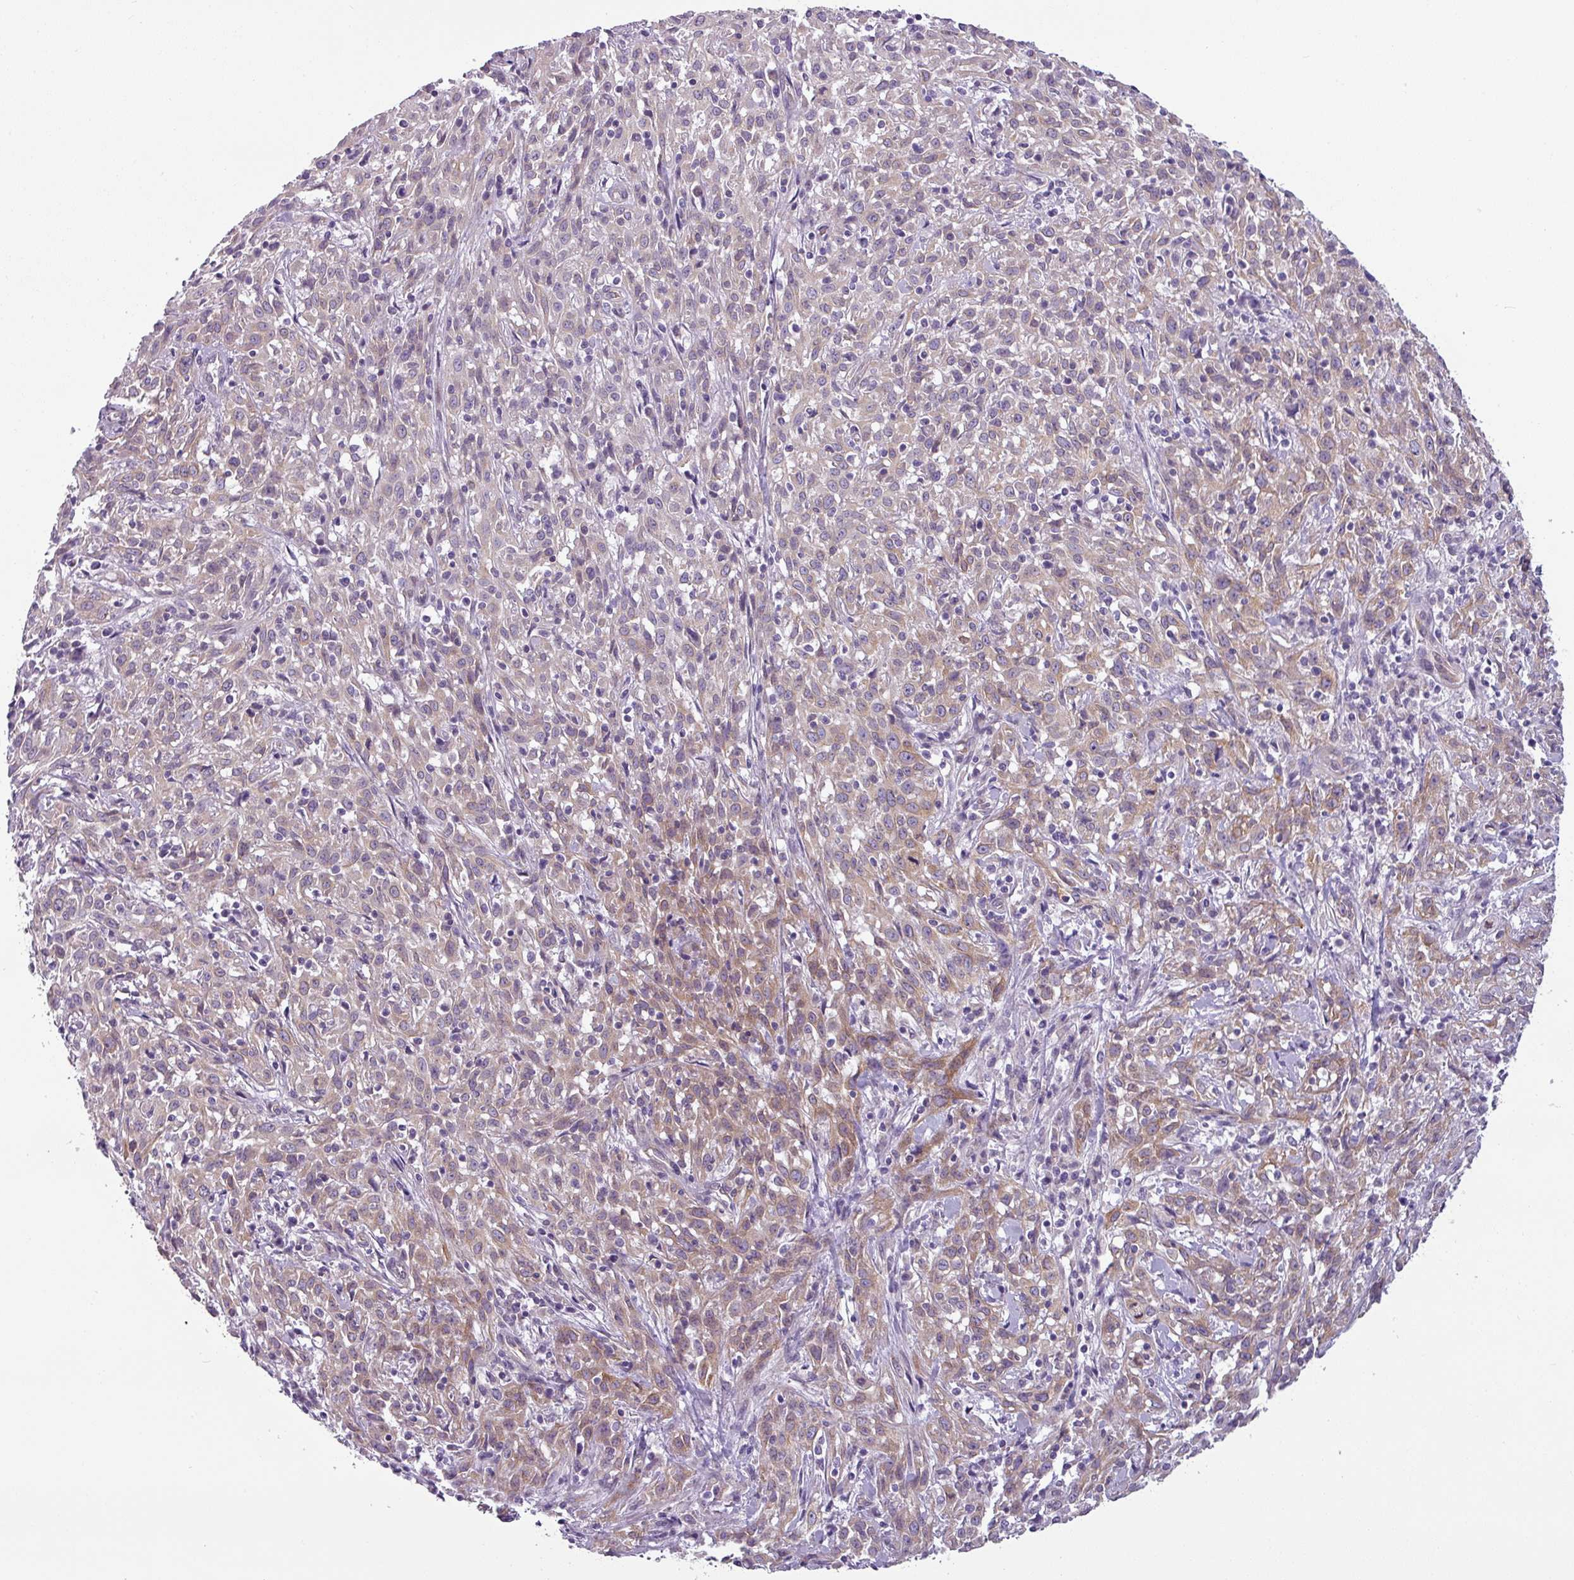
{"staining": {"intensity": "moderate", "quantity": "25%-75%", "location": "cytoplasmic/membranous"}, "tissue": "cervical cancer", "cell_type": "Tumor cells", "image_type": "cancer", "snomed": [{"axis": "morphology", "description": "Squamous cell carcinoma, NOS"}, {"axis": "topography", "description": "Cervix"}], "caption": "This photomicrograph displays cervical squamous cell carcinoma stained with immunohistochemistry to label a protein in brown. The cytoplasmic/membranous of tumor cells show moderate positivity for the protein. Nuclei are counter-stained blue.", "gene": "TOR1AIP2", "patient": {"sex": "female", "age": 57}}